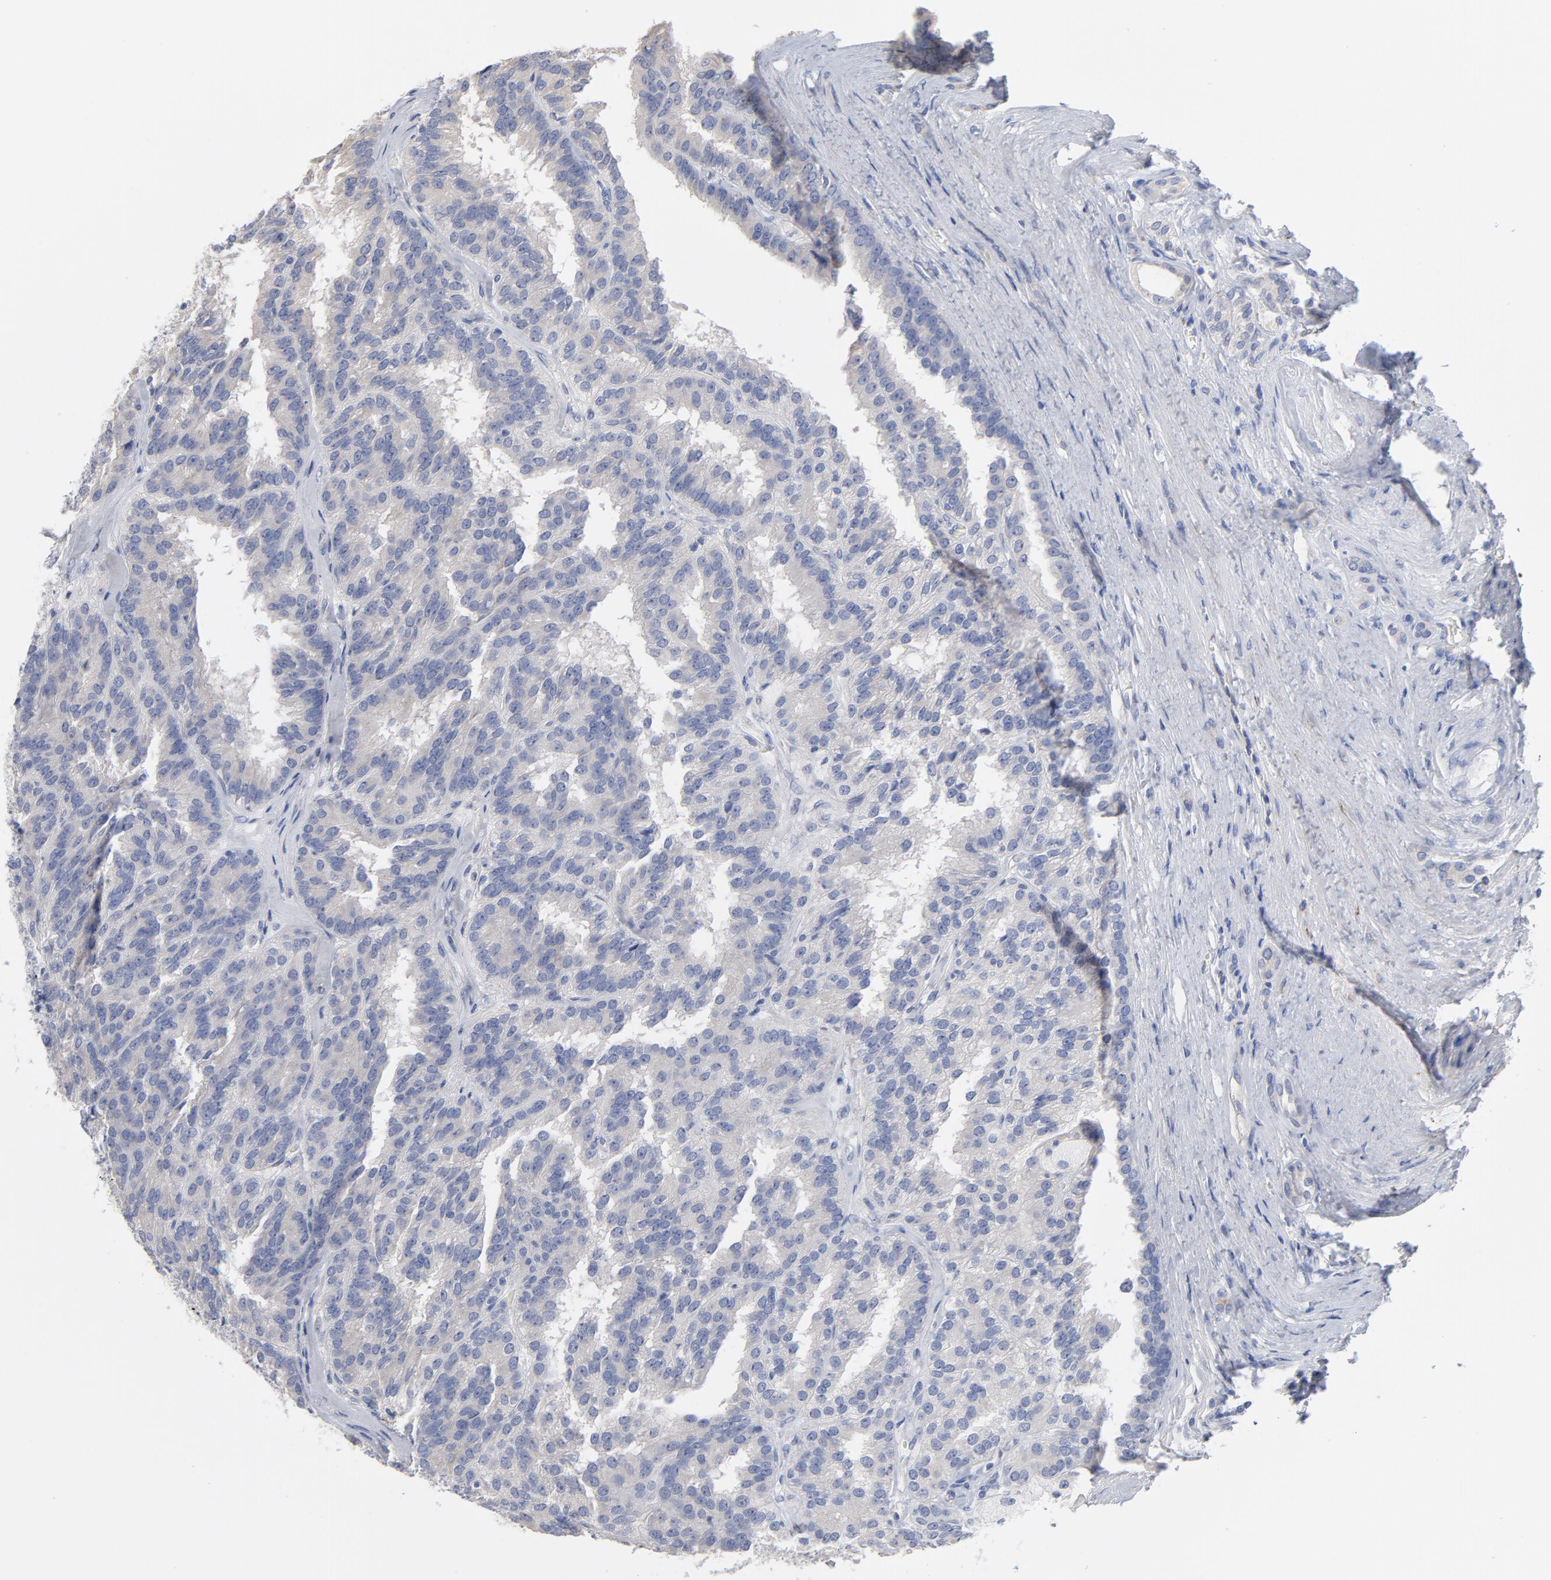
{"staining": {"intensity": "weak", "quantity": "25%-75%", "location": "cytoplasmic/membranous"}, "tissue": "renal cancer", "cell_type": "Tumor cells", "image_type": "cancer", "snomed": [{"axis": "morphology", "description": "Adenocarcinoma, NOS"}, {"axis": "topography", "description": "Kidney"}], "caption": "Weak cytoplasmic/membranous expression is appreciated in approximately 25%-75% of tumor cells in adenocarcinoma (renal).", "gene": "CPE", "patient": {"sex": "male", "age": 46}}